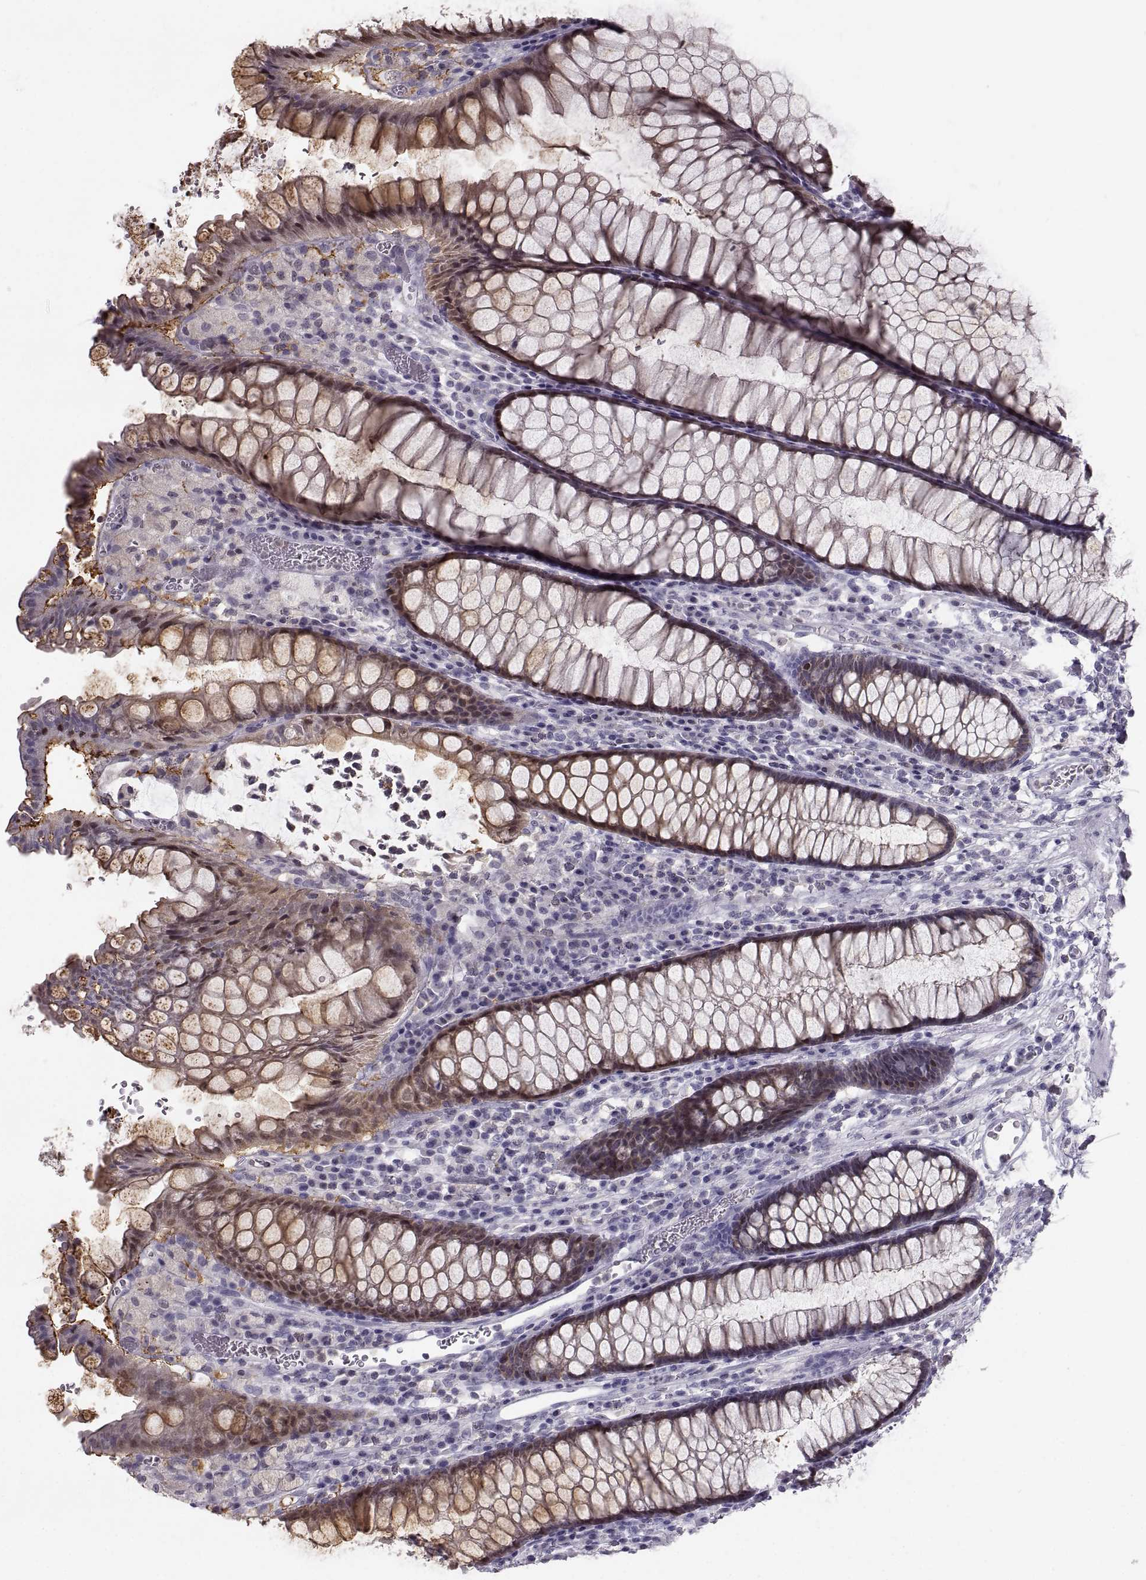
{"staining": {"intensity": "strong", "quantity": "<25%", "location": "cytoplasmic/membranous"}, "tissue": "rectum", "cell_type": "Glandular cells", "image_type": "normal", "snomed": [{"axis": "morphology", "description": "Normal tissue, NOS"}, {"axis": "topography", "description": "Rectum"}], "caption": "Glandular cells exhibit medium levels of strong cytoplasmic/membranous positivity in approximately <25% of cells in normal rectum. The staining was performed using DAB (3,3'-diaminobenzidine) to visualize the protein expression in brown, while the nuclei were stained in blue with hematoxylin (Magnification: 20x).", "gene": "ZNF185", "patient": {"sex": "female", "age": 68}}